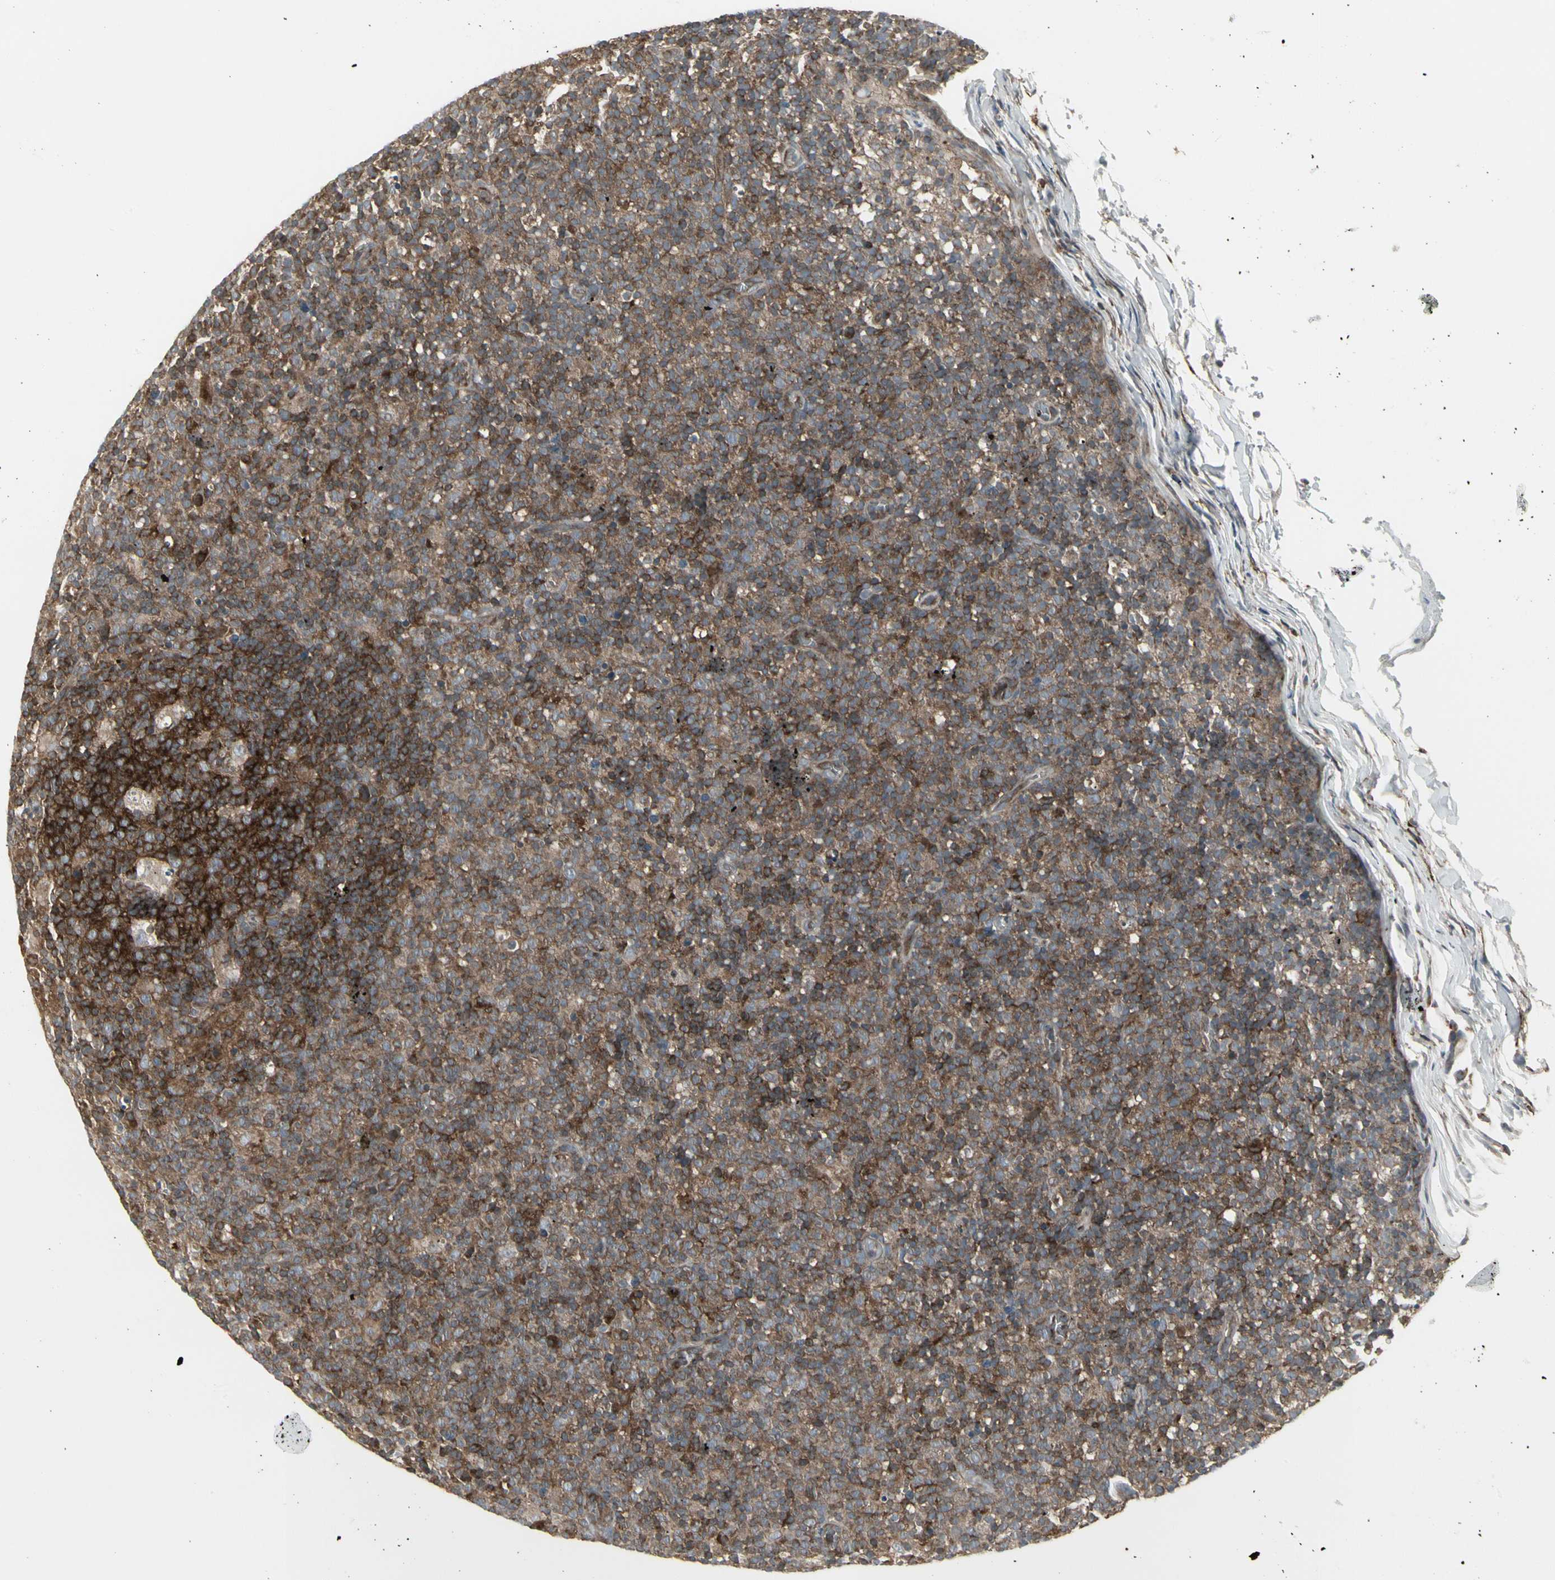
{"staining": {"intensity": "strong", "quantity": ">75%", "location": "cytoplasmic/membranous"}, "tissue": "lymph node", "cell_type": "Germinal center cells", "image_type": "normal", "snomed": [{"axis": "morphology", "description": "Normal tissue, NOS"}, {"axis": "morphology", "description": "Inflammation, NOS"}, {"axis": "topography", "description": "Lymph node"}], "caption": "Unremarkable lymph node demonstrates strong cytoplasmic/membranous staining in approximately >75% of germinal center cells.", "gene": "EPS15", "patient": {"sex": "male", "age": 55}}